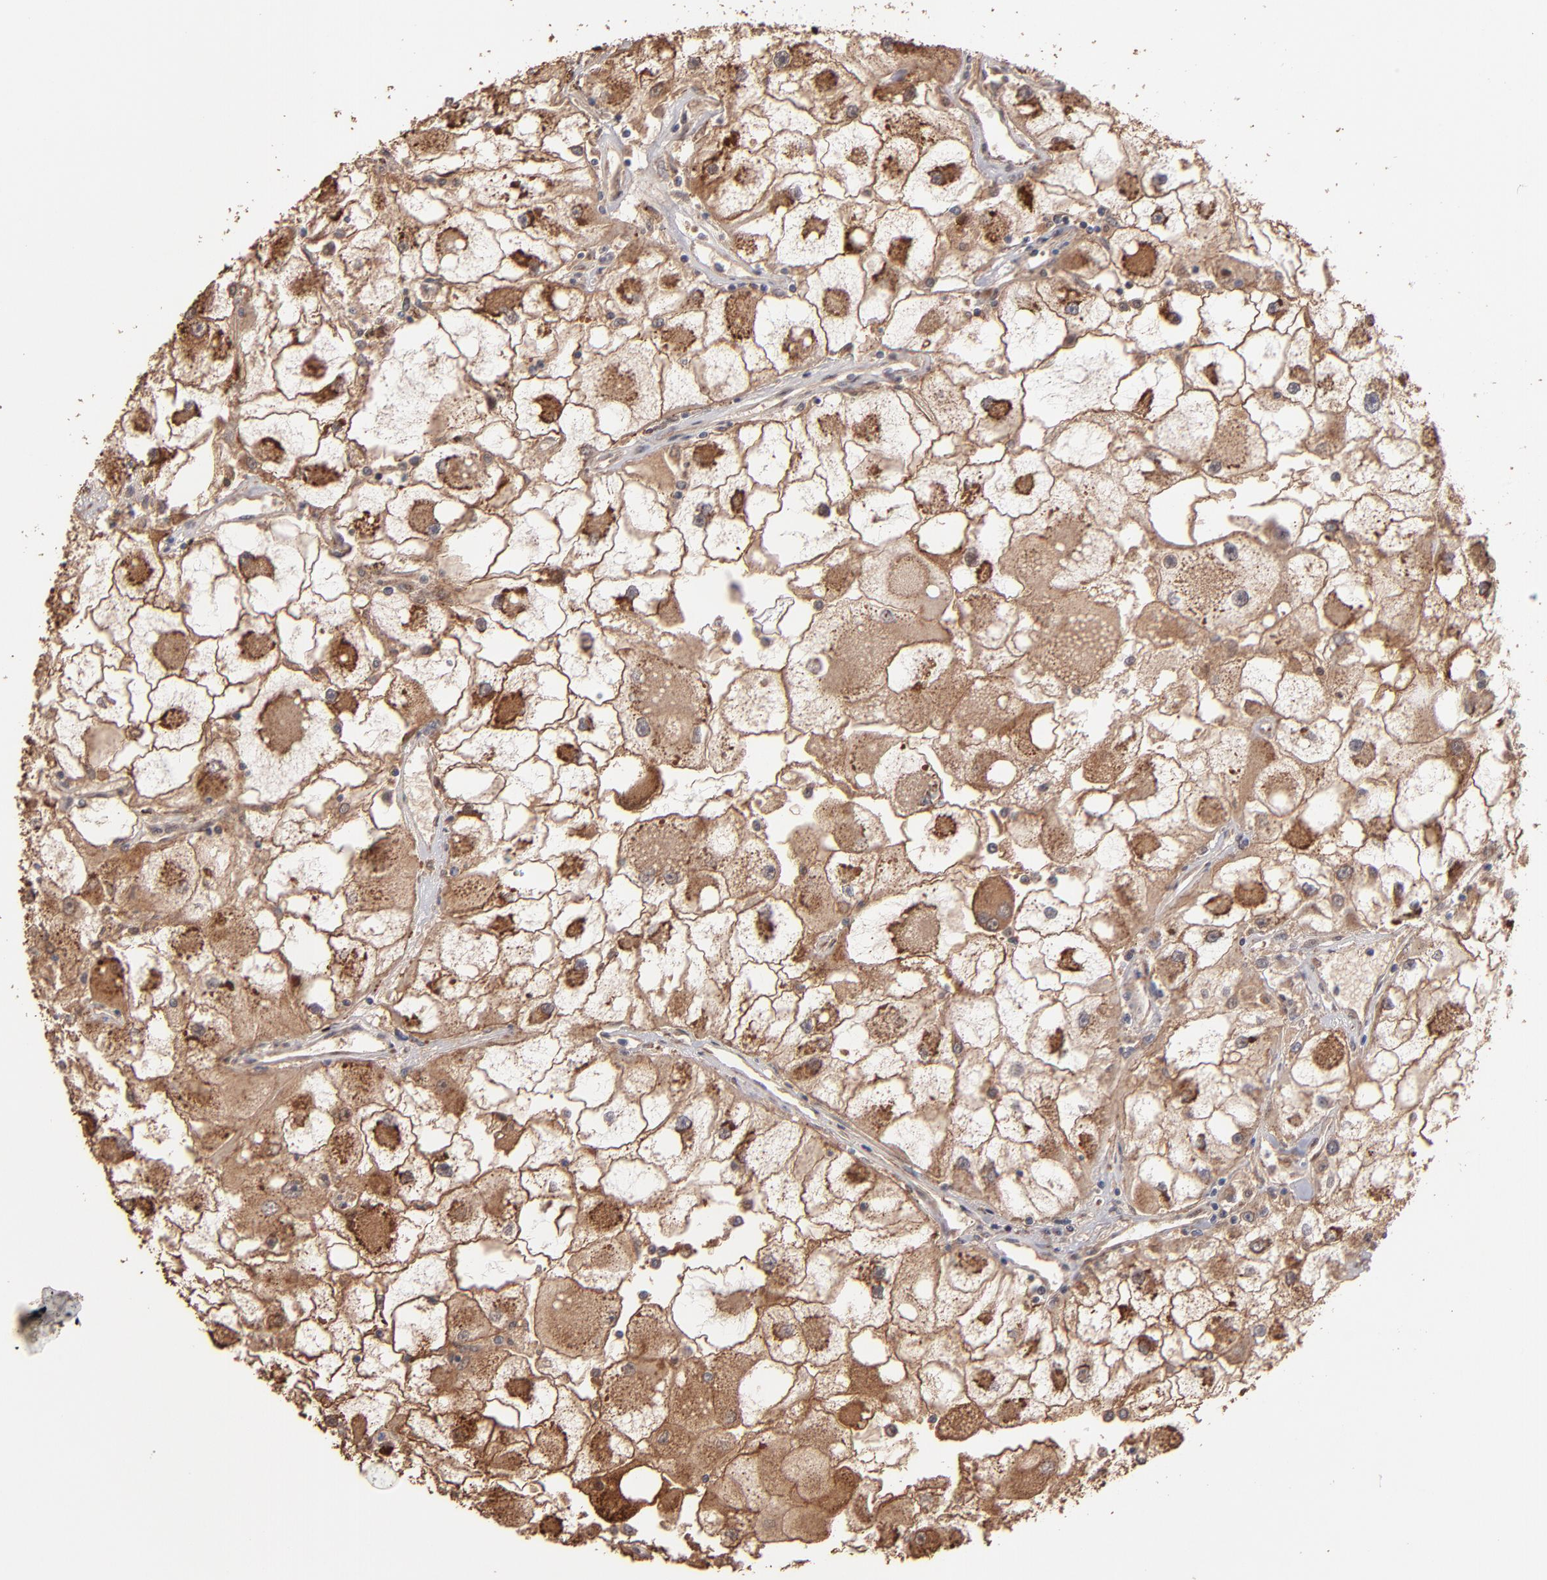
{"staining": {"intensity": "moderate", "quantity": ">75%", "location": "cytoplasmic/membranous"}, "tissue": "renal cancer", "cell_type": "Tumor cells", "image_type": "cancer", "snomed": [{"axis": "morphology", "description": "Adenocarcinoma, NOS"}, {"axis": "topography", "description": "Kidney"}], "caption": "Immunohistochemistry image of human adenocarcinoma (renal) stained for a protein (brown), which displays medium levels of moderate cytoplasmic/membranous expression in approximately >75% of tumor cells.", "gene": "EAPP", "patient": {"sex": "female", "age": 73}}